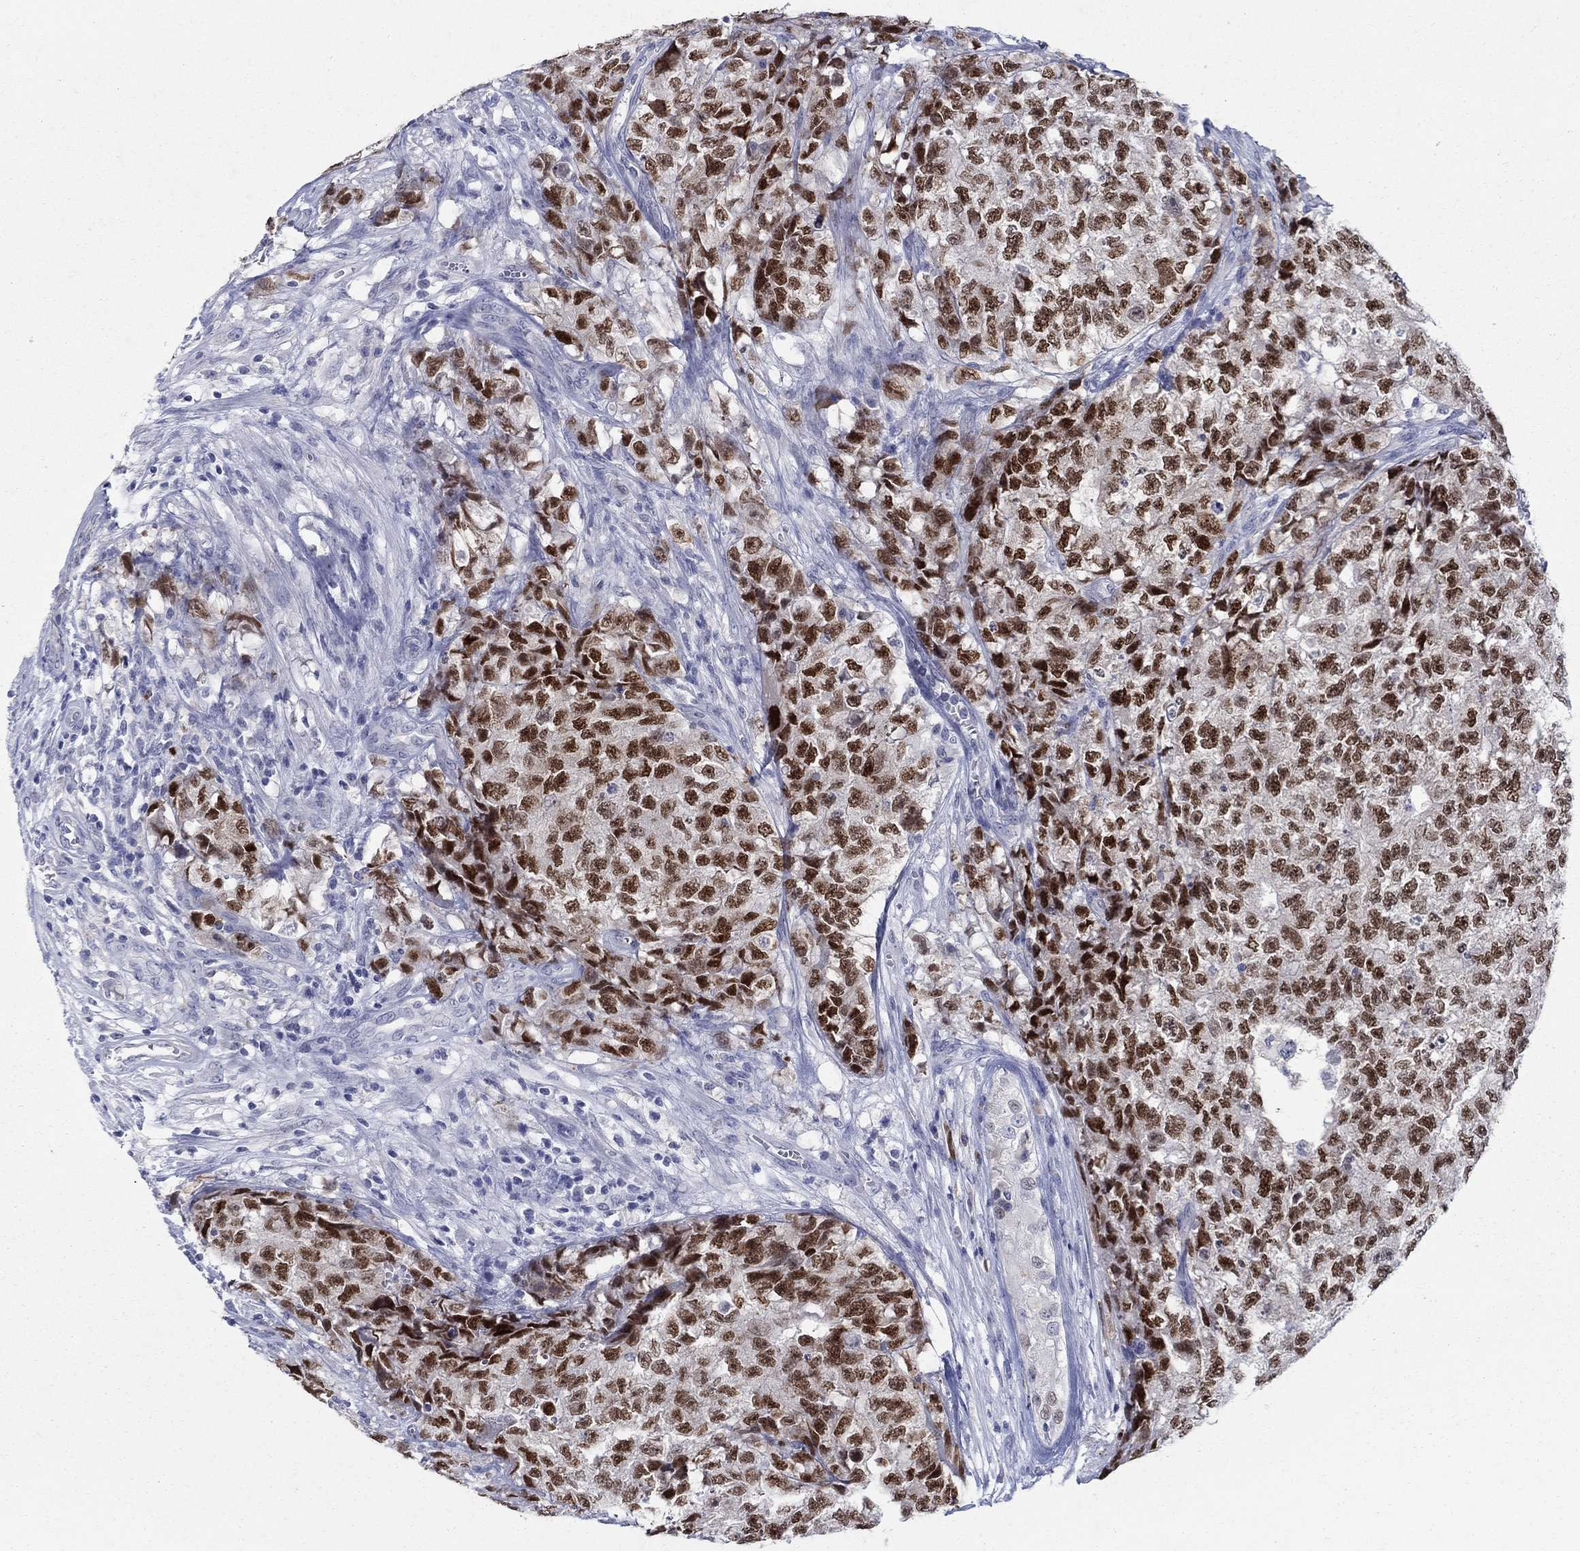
{"staining": {"intensity": "strong", "quantity": ">75%", "location": "nuclear"}, "tissue": "testis cancer", "cell_type": "Tumor cells", "image_type": "cancer", "snomed": [{"axis": "morphology", "description": "Seminoma, NOS"}, {"axis": "morphology", "description": "Carcinoma, Embryonal, NOS"}, {"axis": "topography", "description": "Testis"}], "caption": "A micrograph of human testis cancer (embryonal carcinoma) stained for a protein reveals strong nuclear brown staining in tumor cells. Nuclei are stained in blue.", "gene": "SOX2", "patient": {"sex": "male", "age": 22}}